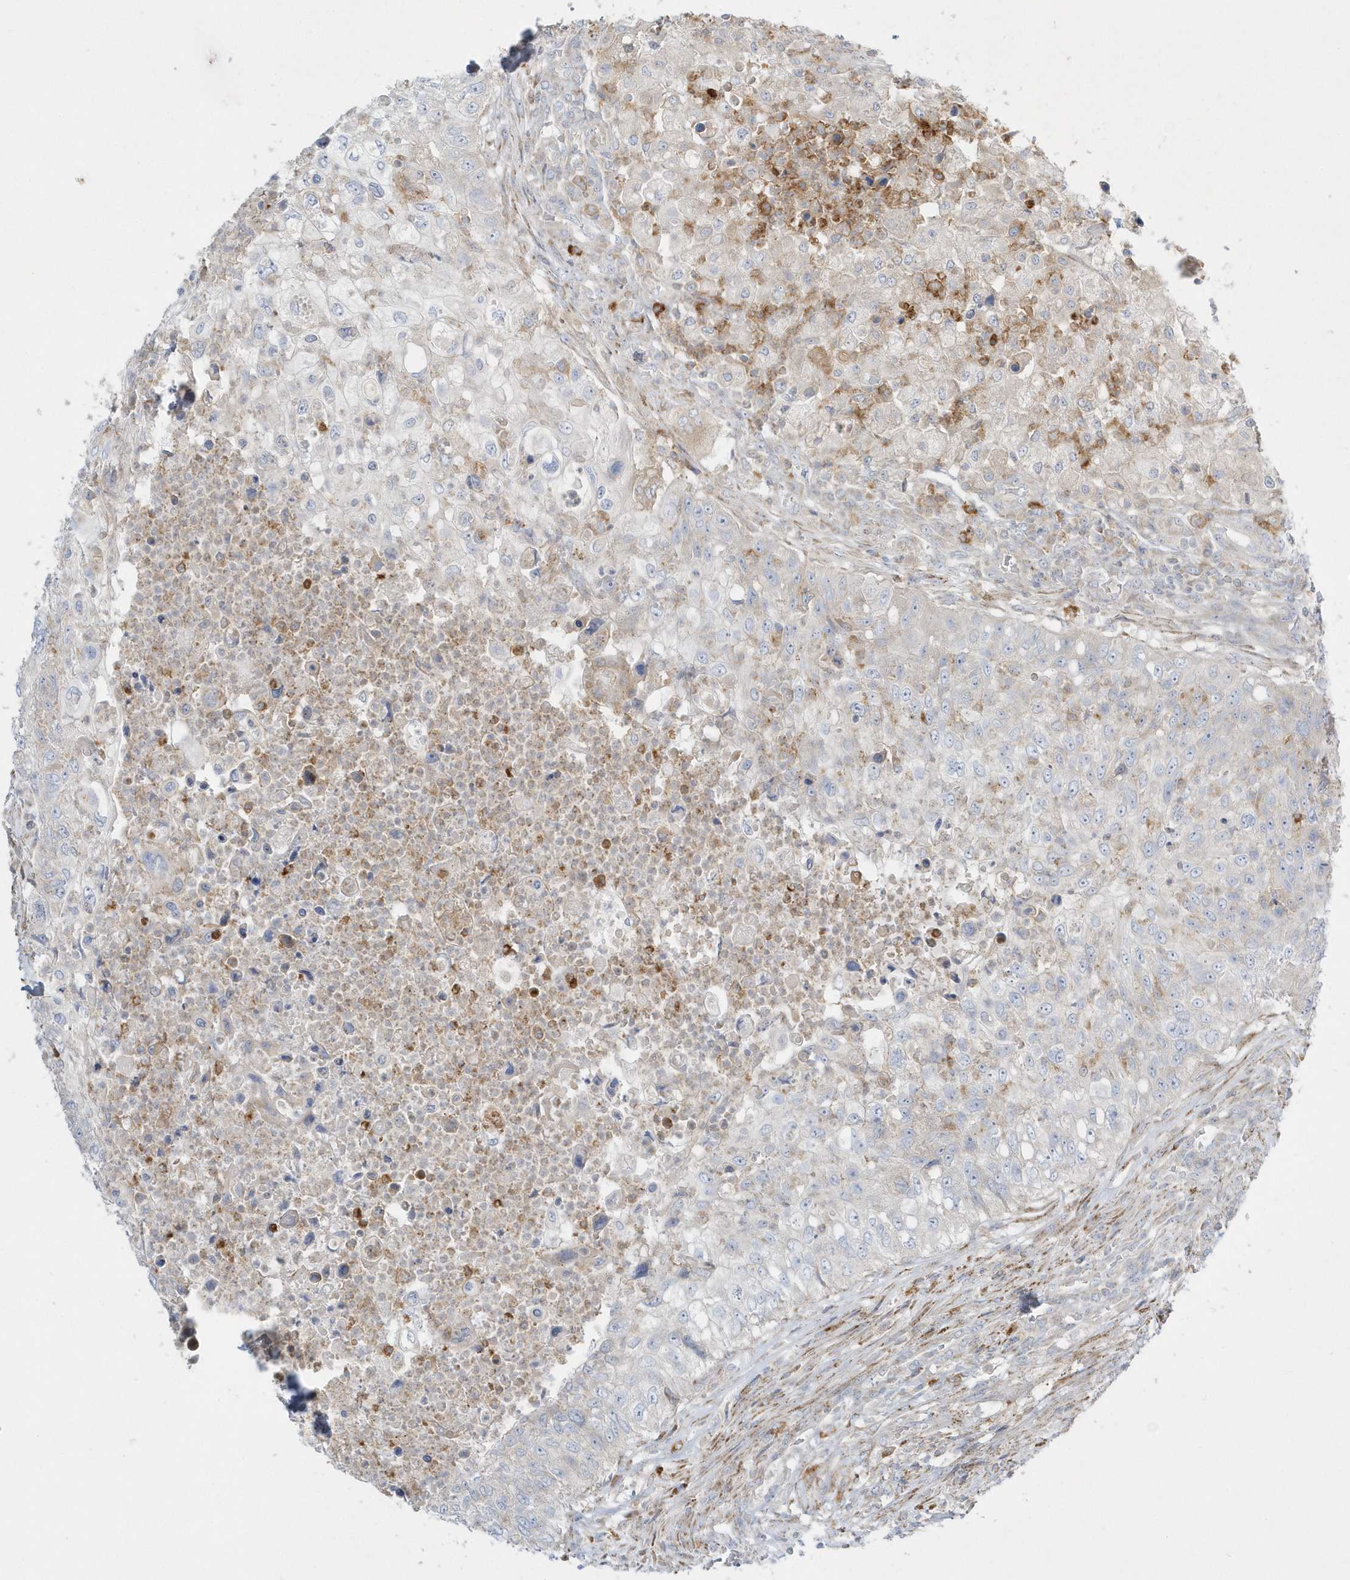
{"staining": {"intensity": "negative", "quantity": "none", "location": "none"}, "tissue": "urothelial cancer", "cell_type": "Tumor cells", "image_type": "cancer", "snomed": [{"axis": "morphology", "description": "Urothelial carcinoma, High grade"}, {"axis": "topography", "description": "Urinary bladder"}], "caption": "A high-resolution image shows immunohistochemistry staining of urothelial cancer, which demonstrates no significant expression in tumor cells.", "gene": "DNAJC18", "patient": {"sex": "female", "age": 60}}